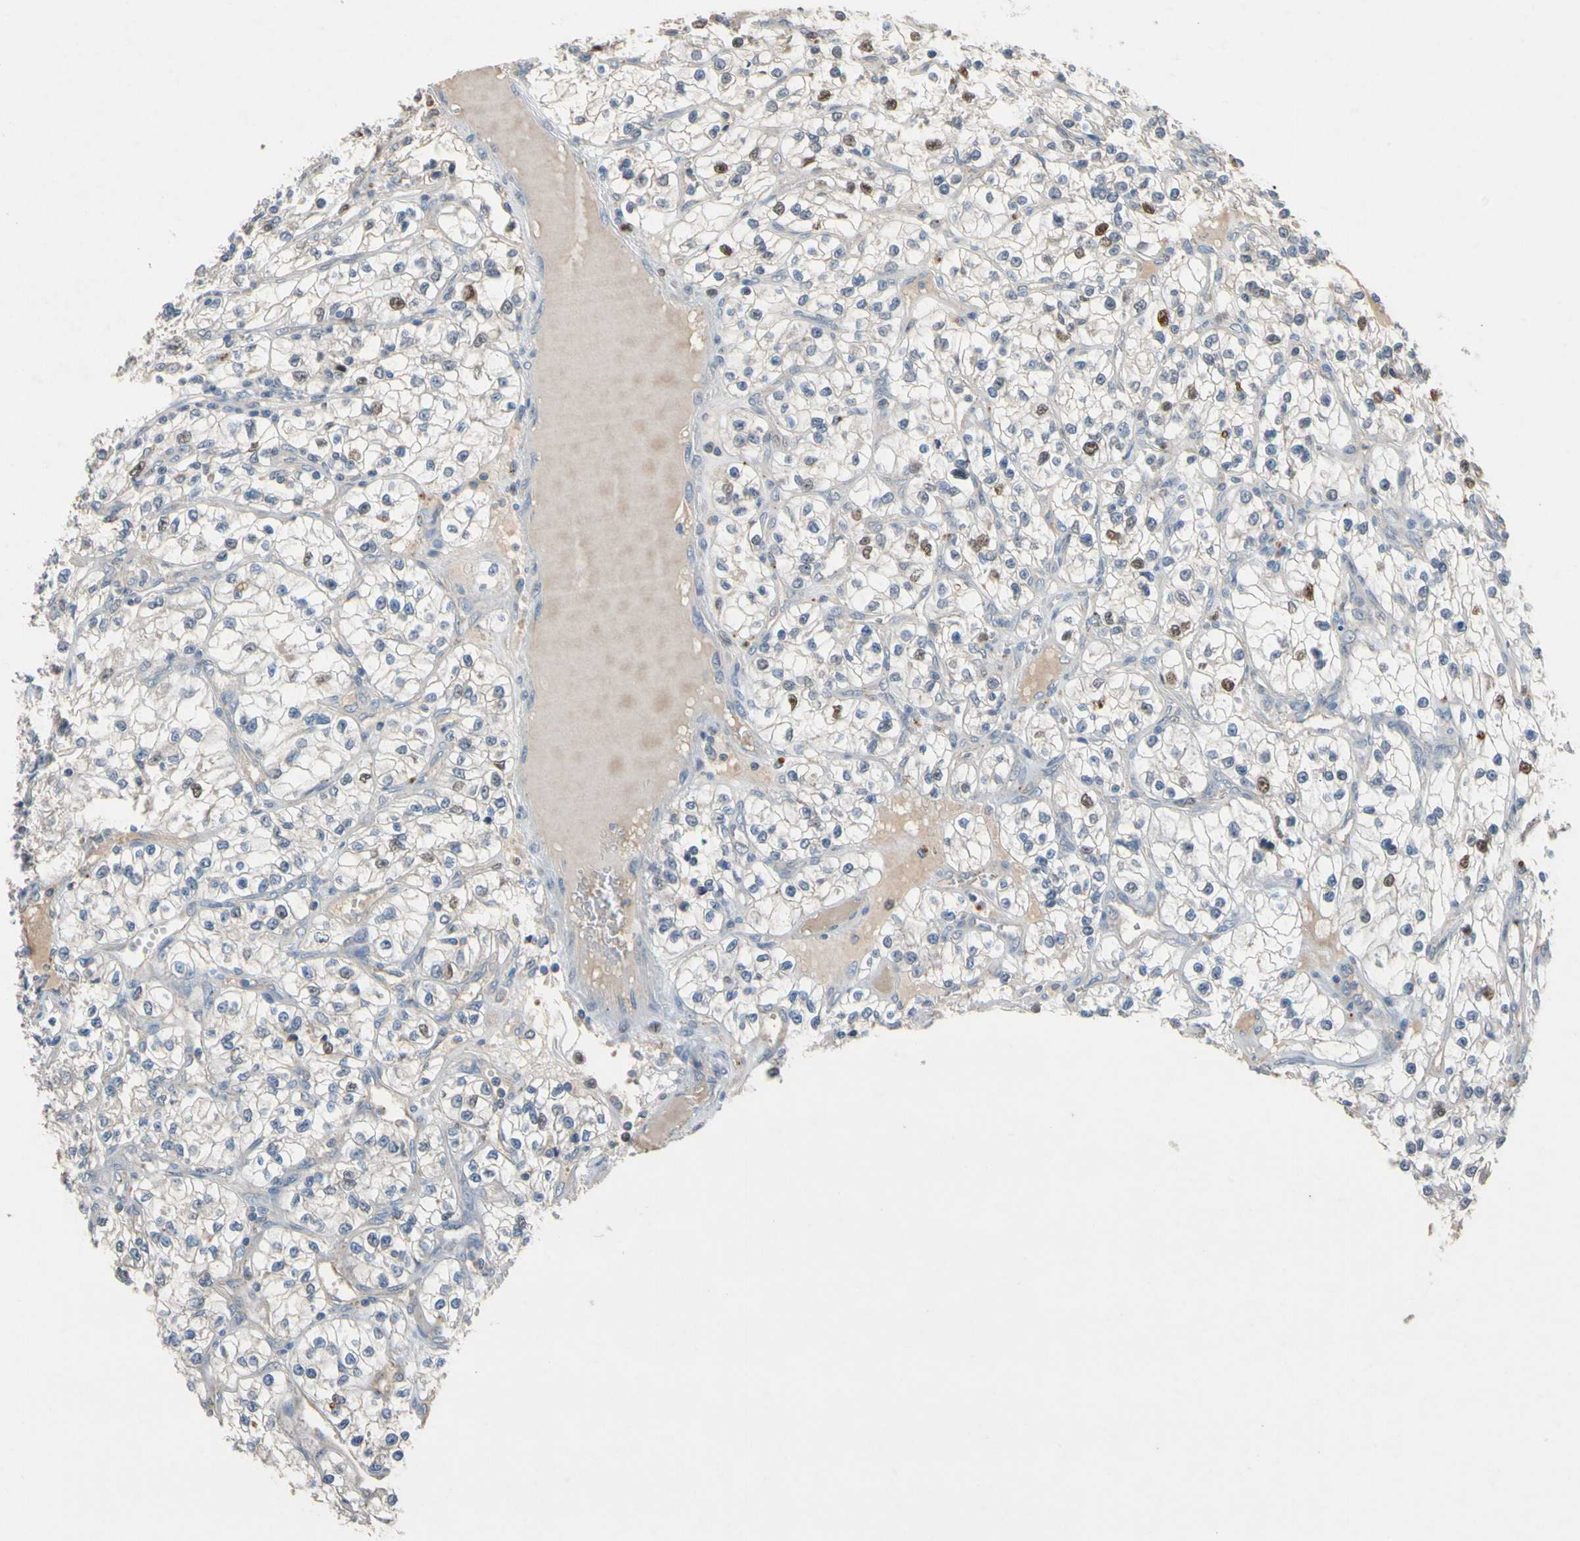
{"staining": {"intensity": "strong", "quantity": "<25%", "location": "nuclear"}, "tissue": "renal cancer", "cell_type": "Tumor cells", "image_type": "cancer", "snomed": [{"axis": "morphology", "description": "Adenocarcinoma, NOS"}, {"axis": "topography", "description": "Kidney"}], "caption": "Tumor cells exhibit strong nuclear positivity in approximately <25% of cells in renal cancer (adenocarcinoma).", "gene": "ZKSCAN4", "patient": {"sex": "female", "age": 57}}